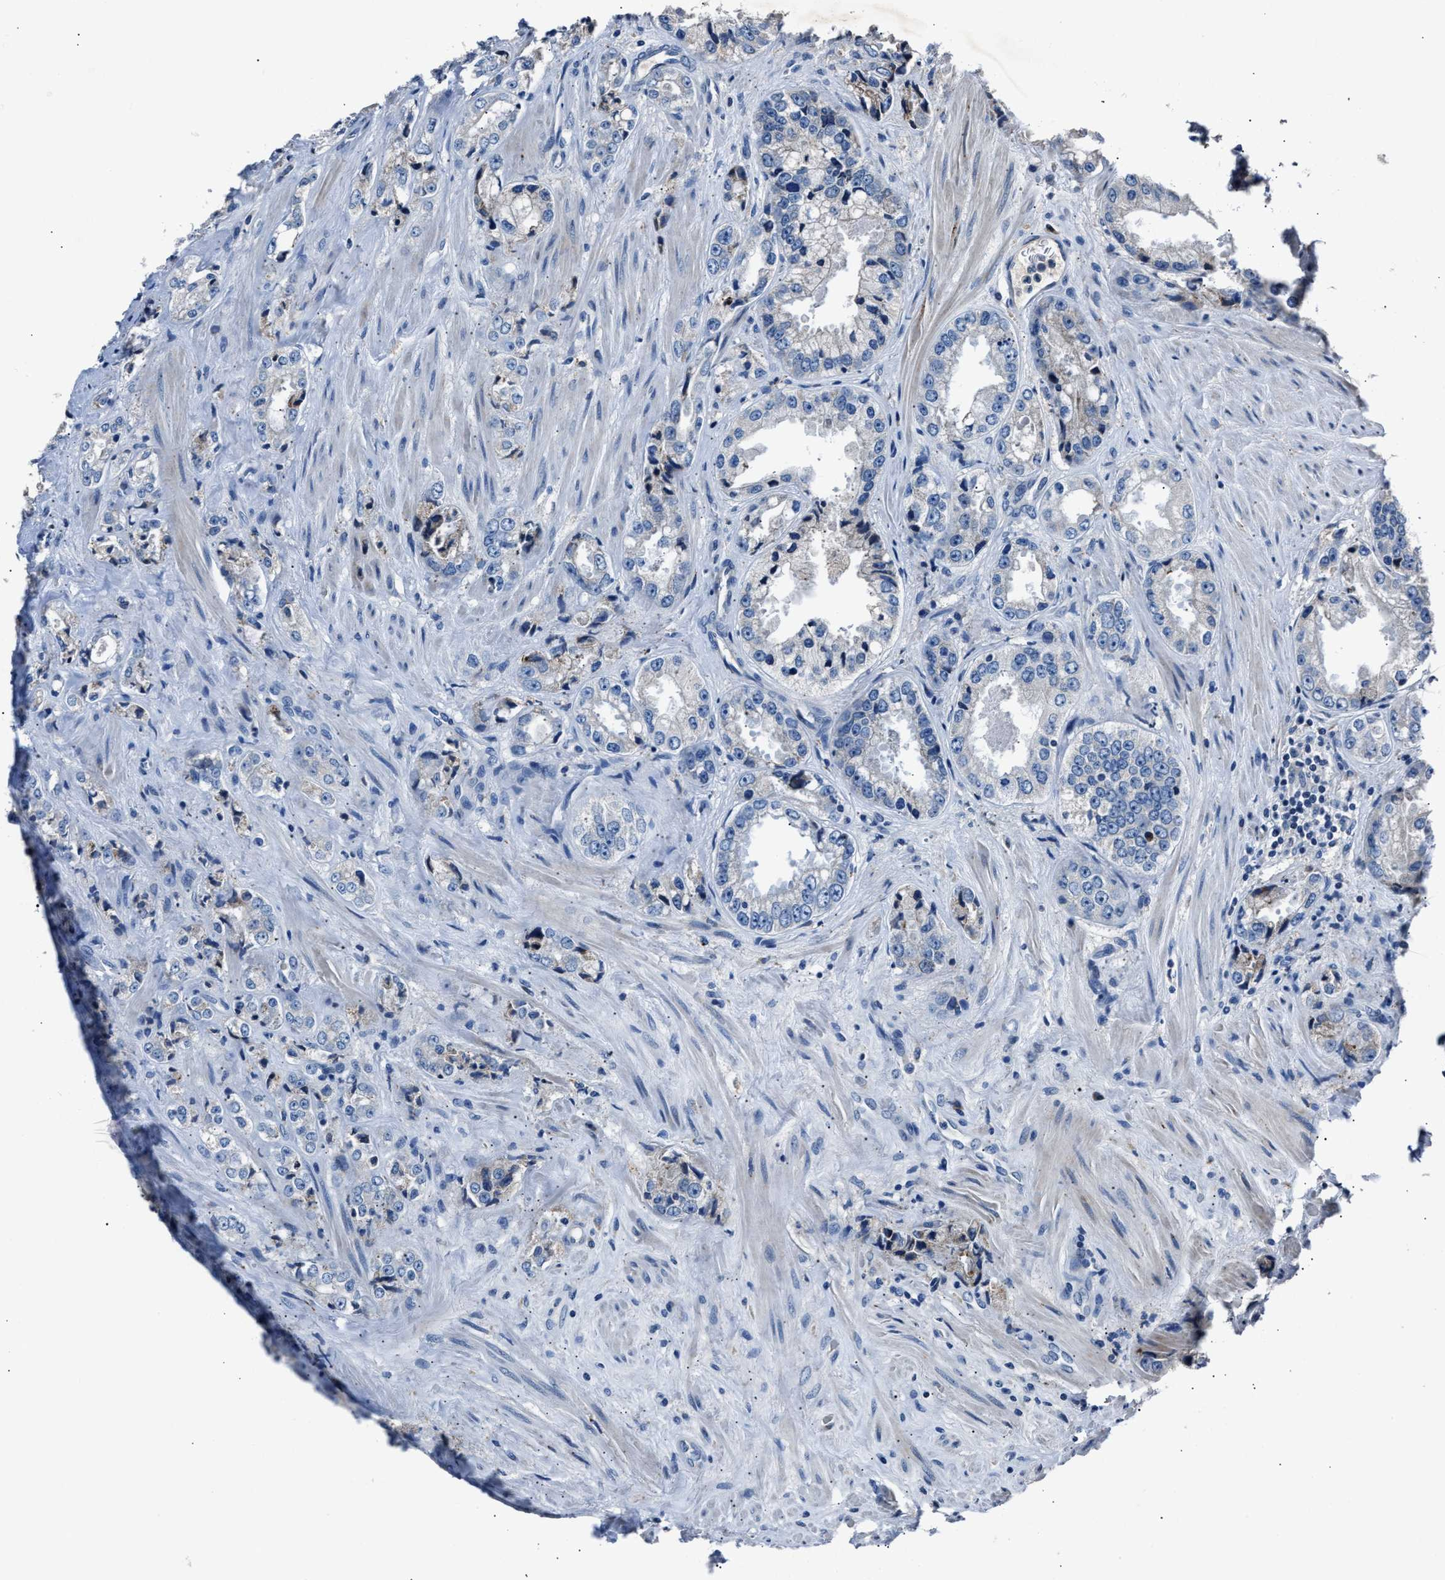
{"staining": {"intensity": "negative", "quantity": "none", "location": "none"}, "tissue": "prostate cancer", "cell_type": "Tumor cells", "image_type": "cancer", "snomed": [{"axis": "morphology", "description": "Adenocarcinoma, High grade"}, {"axis": "topography", "description": "Prostate"}], "caption": "Immunohistochemistry image of neoplastic tissue: prostate high-grade adenocarcinoma stained with DAB (3,3'-diaminobenzidine) demonstrates no significant protein staining in tumor cells.", "gene": "DNAJC24", "patient": {"sex": "male", "age": 61}}